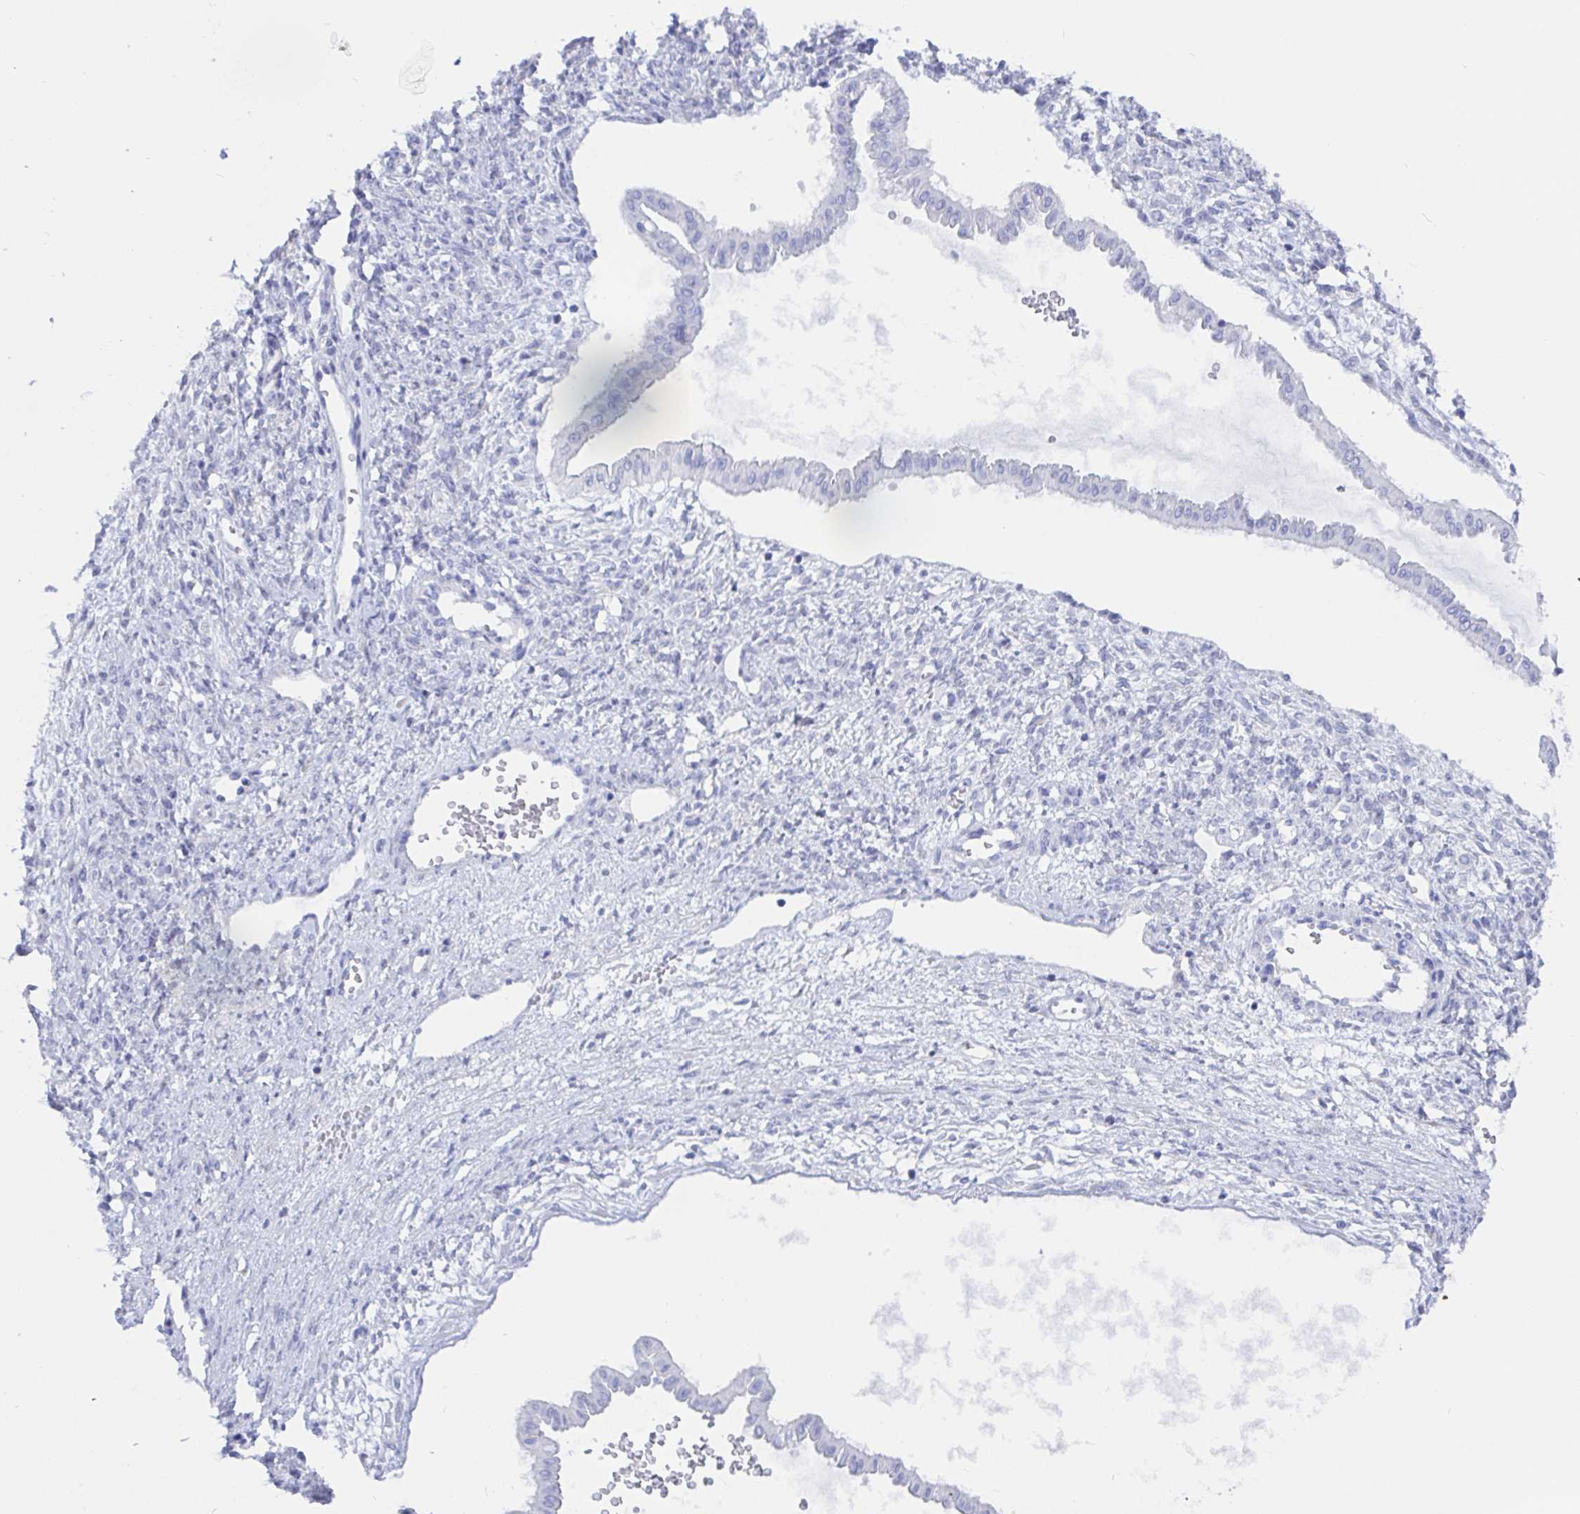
{"staining": {"intensity": "negative", "quantity": "none", "location": "none"}, "tissue": "ovarian cancer", "cell_type": "Tumor cells", "image_type": "cancer", "snomed": [{"axis": "morphology", "description": "Cystadenocarcinoma, mucinous, NOS"}, {"axis": "topography", "description": "Ovary"}], "caption": "Immunohistochemistry (IHC) of human ovarian mucinous cystadenocarcinoma displays no expression in tumor cells.", "gene": "KCNH6", "patient": {"sex": "female", "age": 73}}